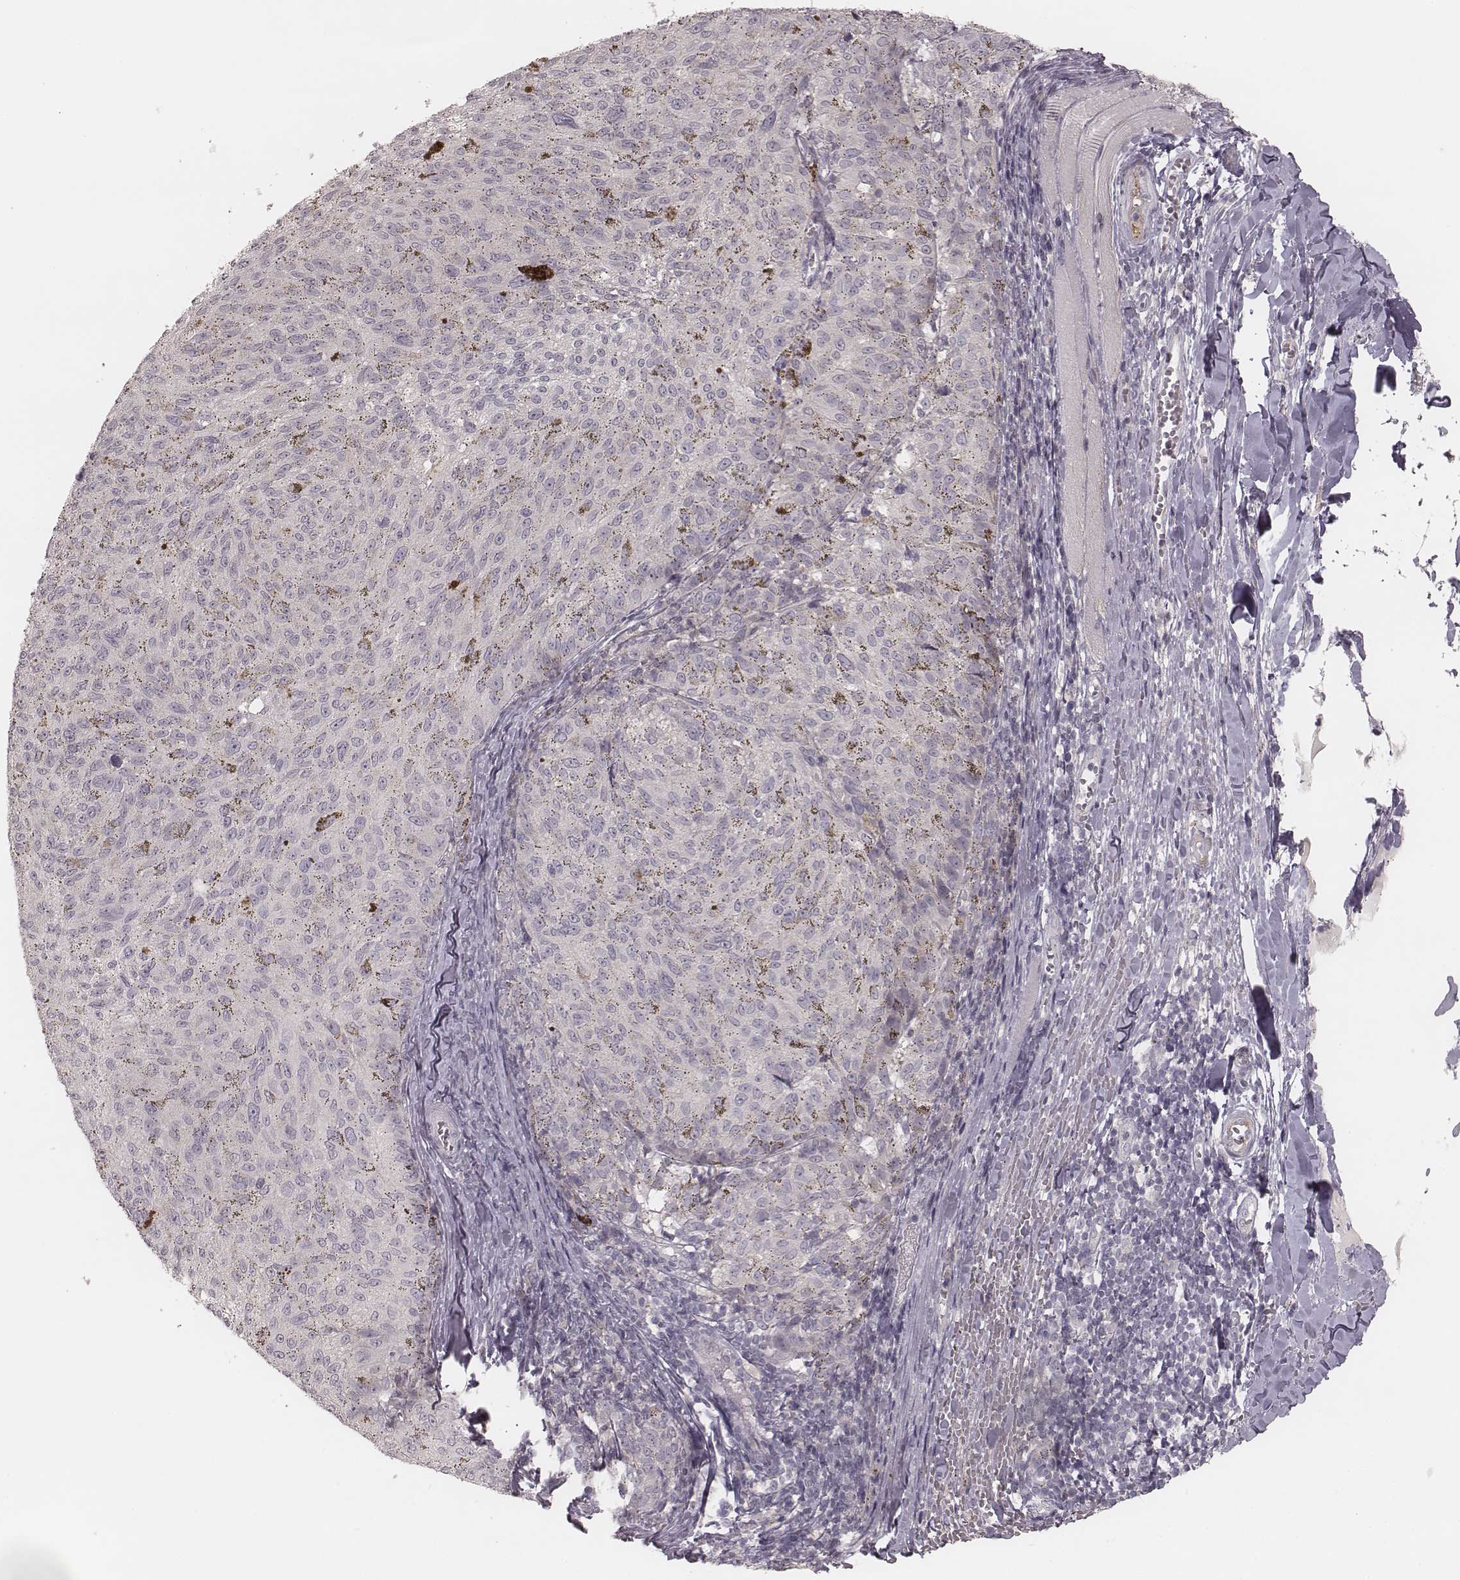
{"staining": {"intensity": "negative", "quantity": "none", "location": "none"}, "tissue": "melanoma", "cell_type": "Tumor cells", "image_type": "cancer", "snomed": [{"axis": "morphology", "description": "Malignant melanoma, NOS"}, {"axis": "topography", "description": "Skin"}], "caption": "Malignant melanoma was stained to show a protein in brown. There is no significant staining in tumor cells.", "gene": "ACACB", "patient": {"sex": "female", "age": 72}}